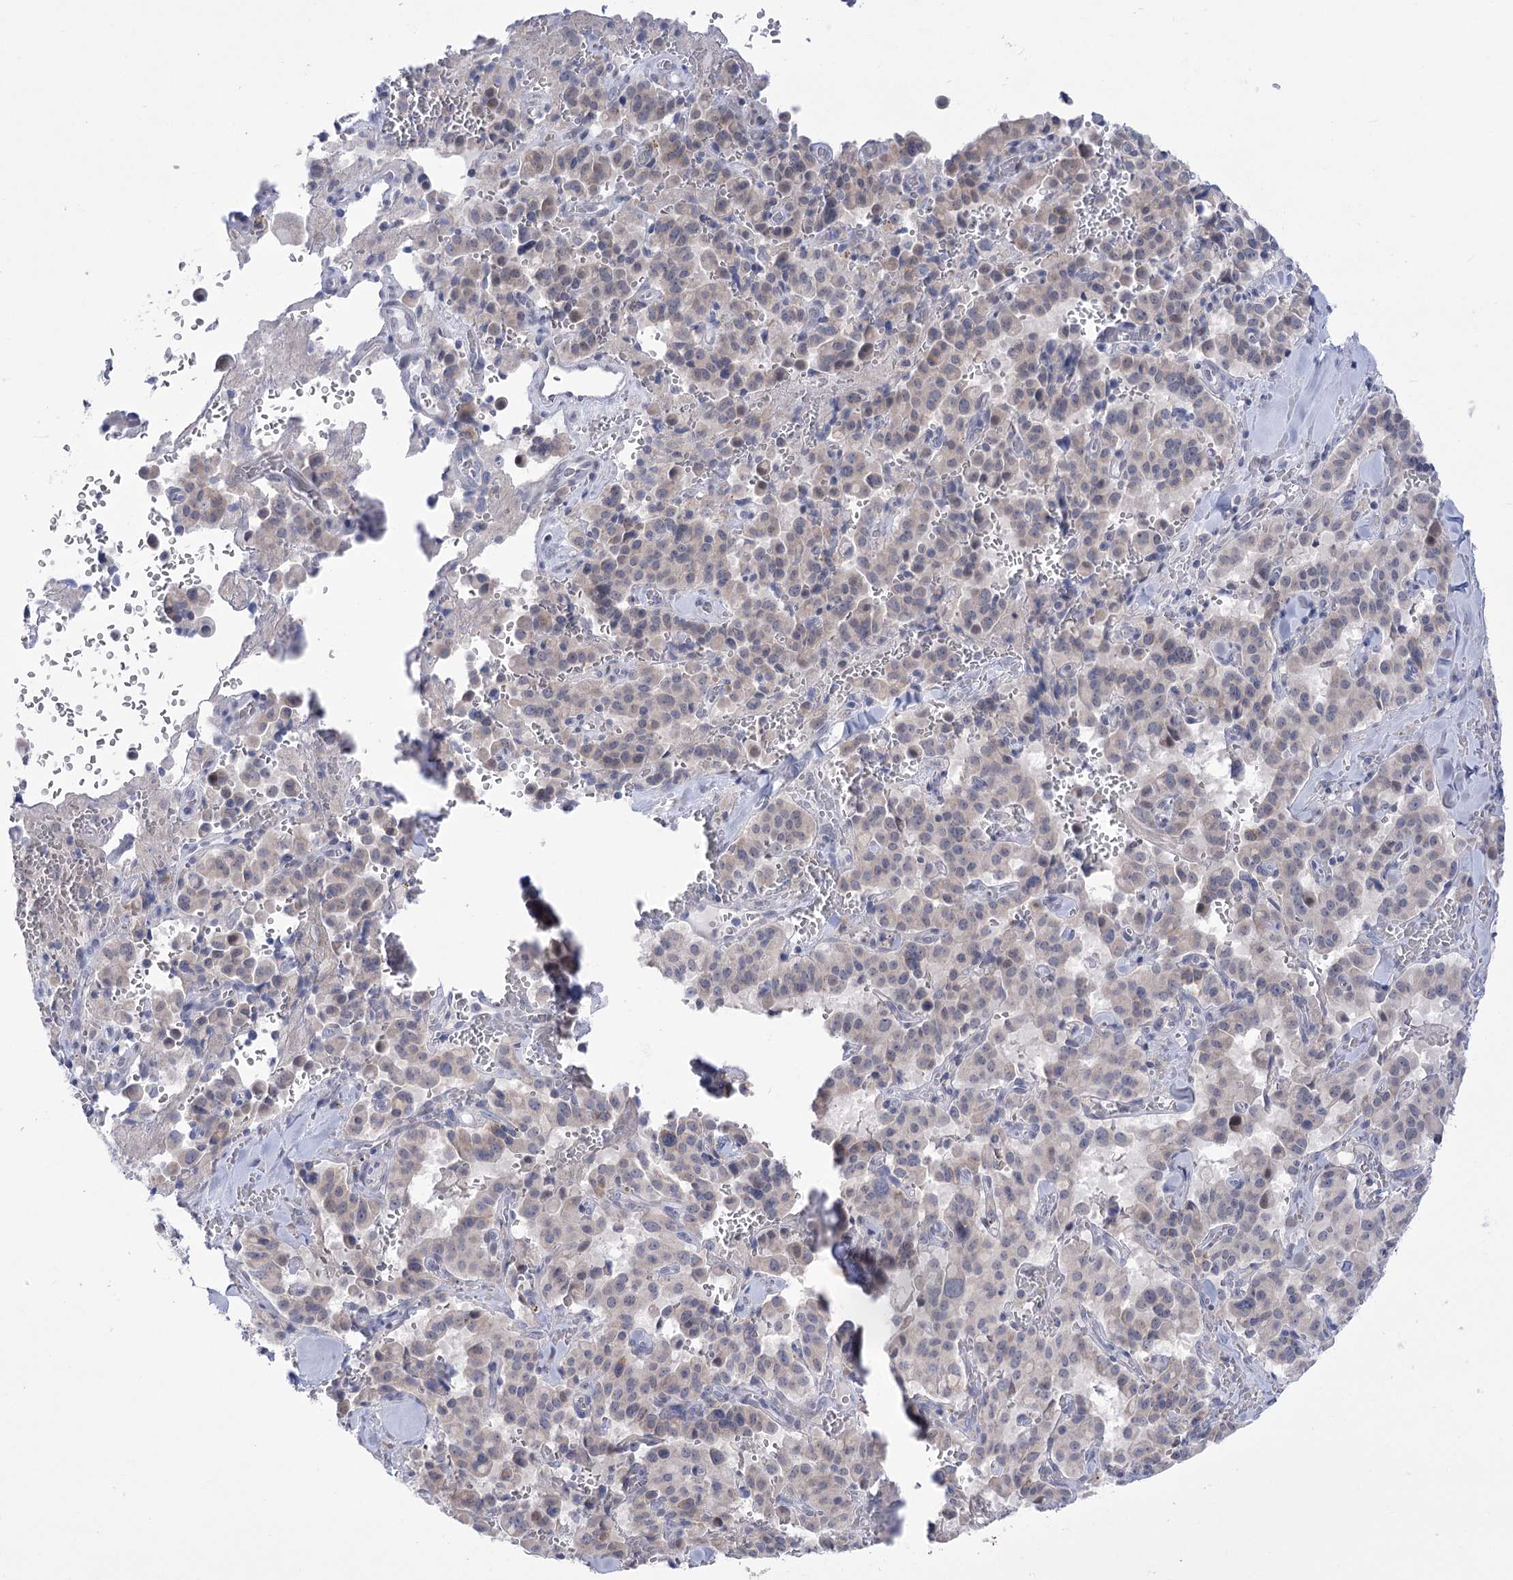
{"staining": {"intensity": "negative", "quantity": "none", "location": "none"}, "tissue": "pancreatic cancer", "cell_type": "Tumor cells", "image_type": "cancer", "snomed": [{"axis": "morphology", "description": "Adenocarcinoma, NOS"}, {"axis": "topography", "description": "Pancreas"}], "caption": "Histopathology image shows no significant protein positivity in tumor cells of pancreatic cancer.", "gene": "BEND7", "patient": {"sex": "male", "age": 65}}